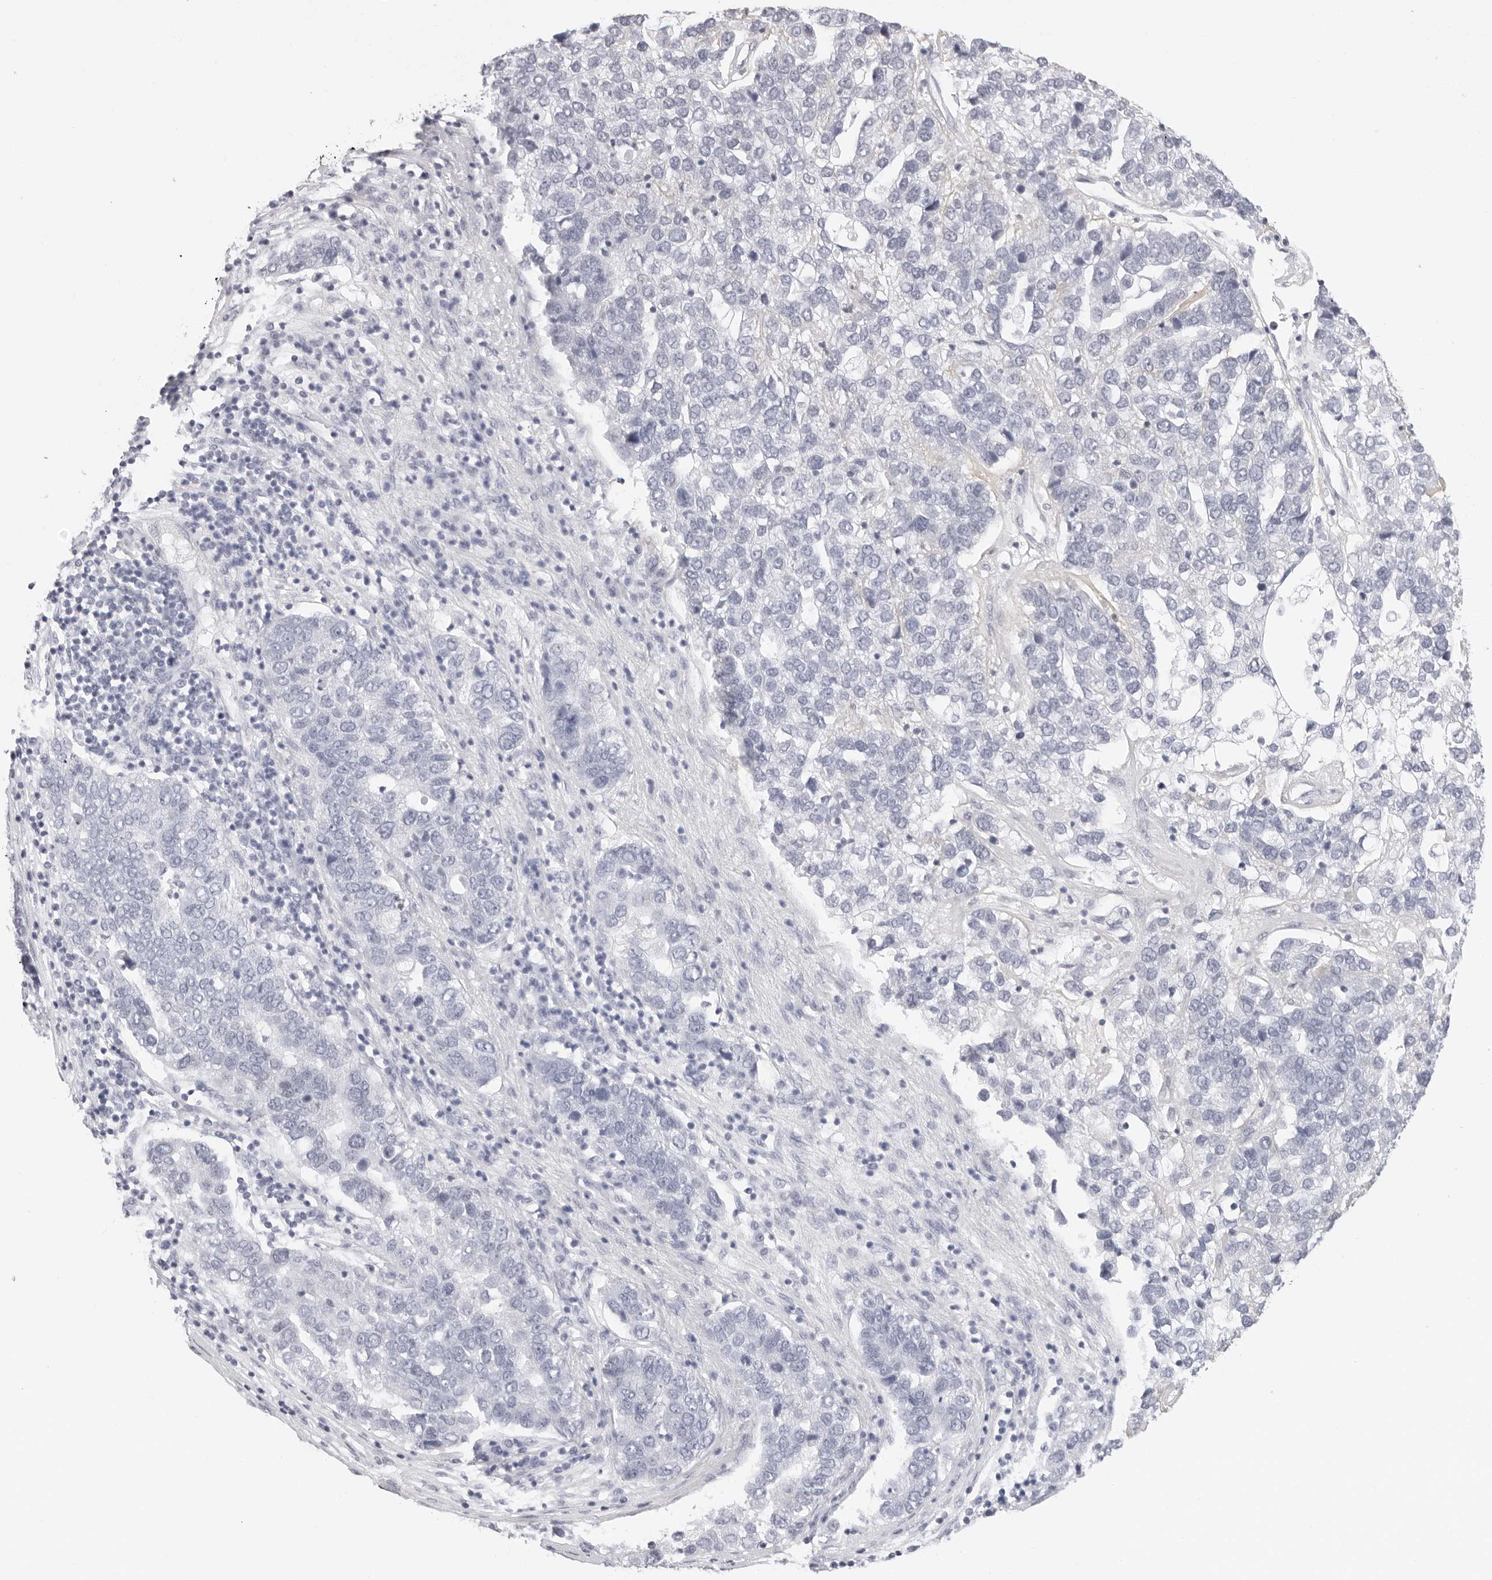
{"staining": {"intensity": "negative", "quantity": "none", "location": "none"}, "tissue": "pancreatic cancer", "cell_type": "Tumor cells", "image_type": "cancer", "snomed": [{"axis": "morphology", "description": "Adenocarcinoma, NOS"}, {"axis": "topography", "description": "Pancreas"}], "caption": "Pancreatic adenocarcinoma was stained to show a protein in brown. There is no significant positivity in tumor cells.", "gene": "AGMAT", "patient": {"sex": "female", "age": 61}}